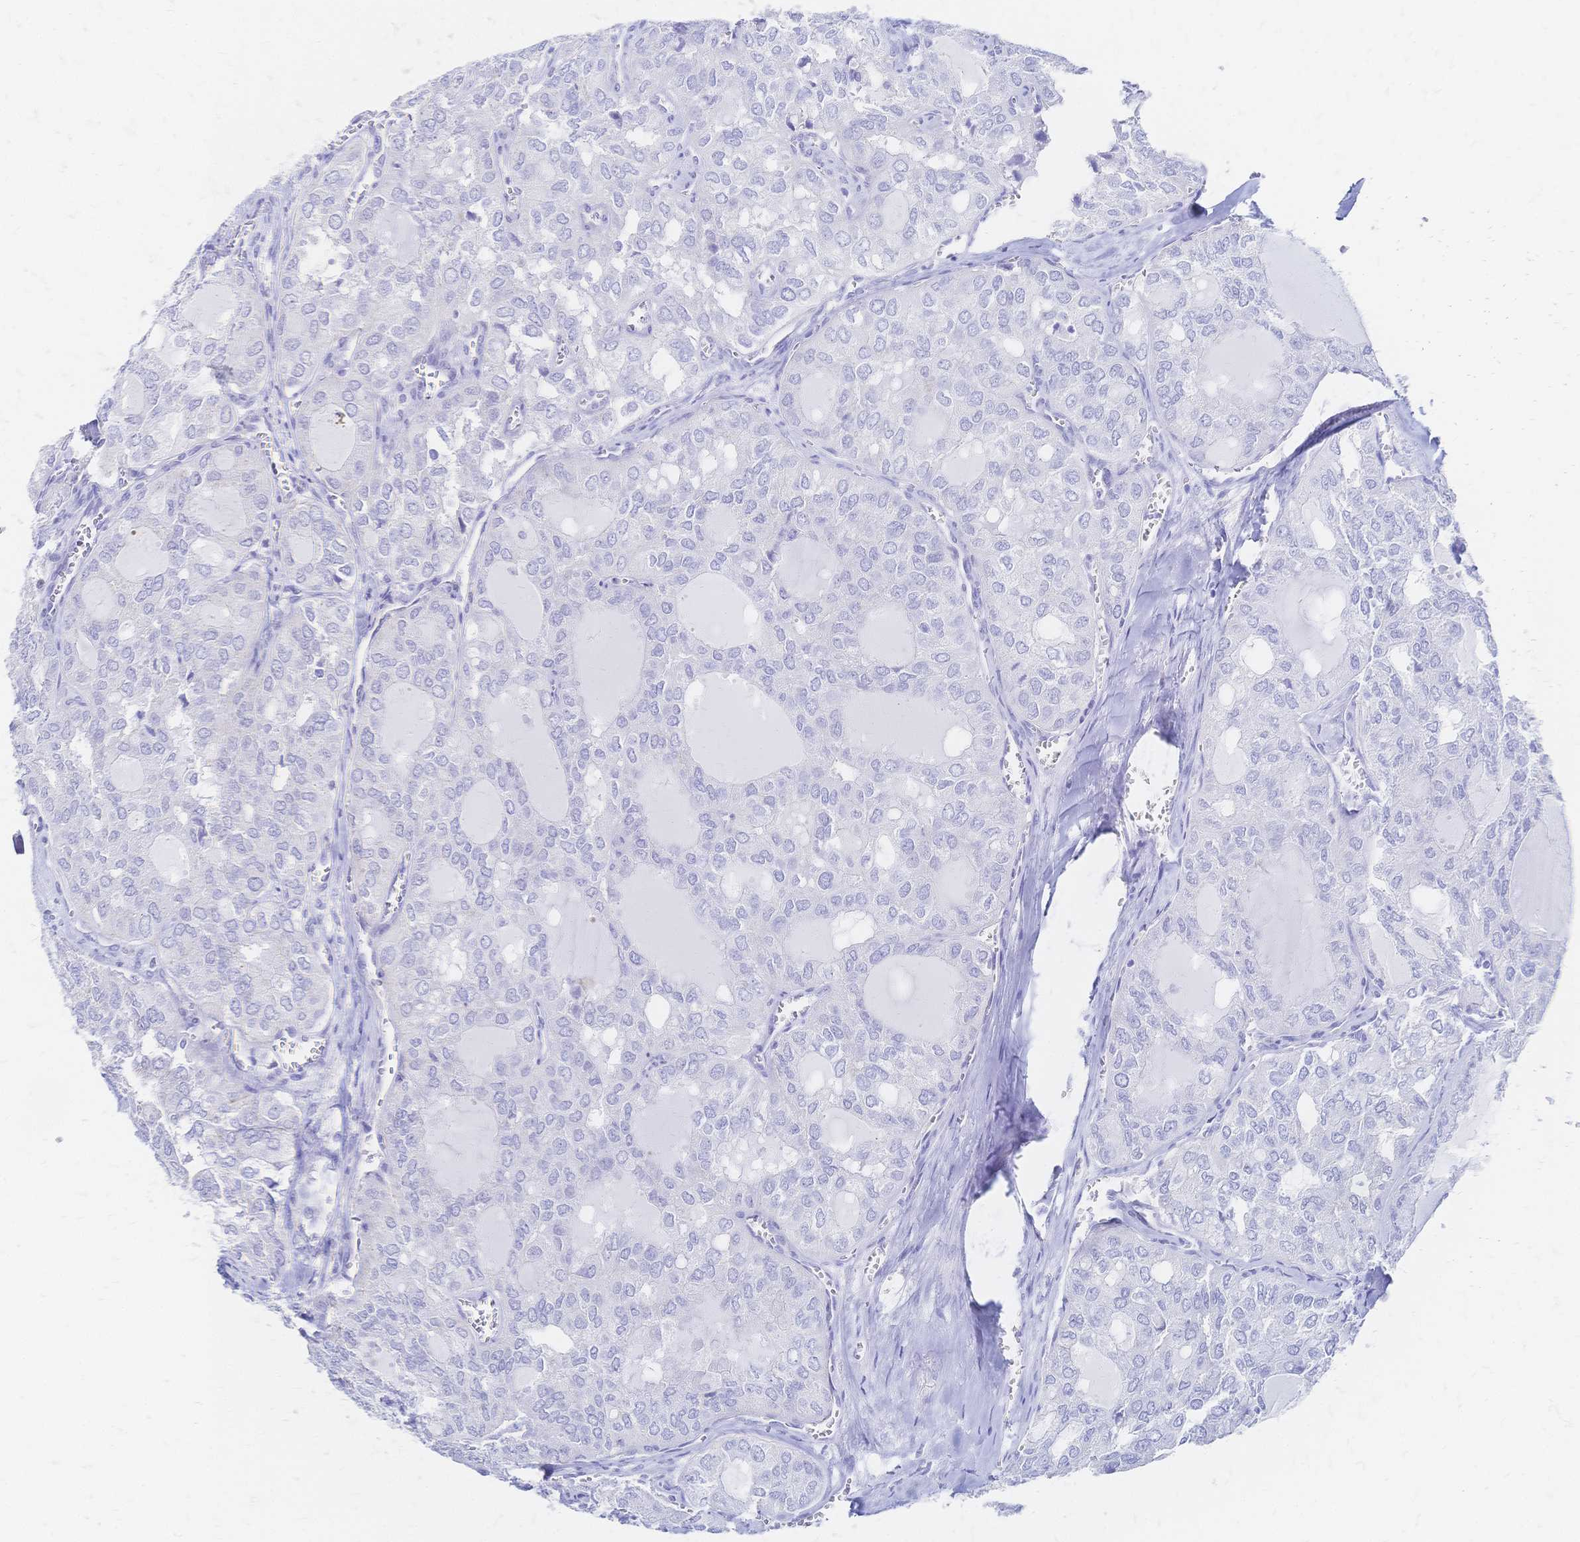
{"staining": {"intensity": "negative", "quantity": "none", "location": "none"}, "tissue": "thyroid cancer", "cell_type": "Tumor cells", "image_type": "cancer", "snomed": [{"axis": "morphology", "description": "Follicular adenoma carcinoma, NOS"}, {"axis": "topography", "description": "Thyroid gland"}], "caption": "This is an immunohistochemistry (IHC) micrograph of follicular adenoma carcinoma (thyroid). There is no positivity in tumor cells.", "gene": "SLC5A1", "patient": {"sex": "male", "age": 75}}